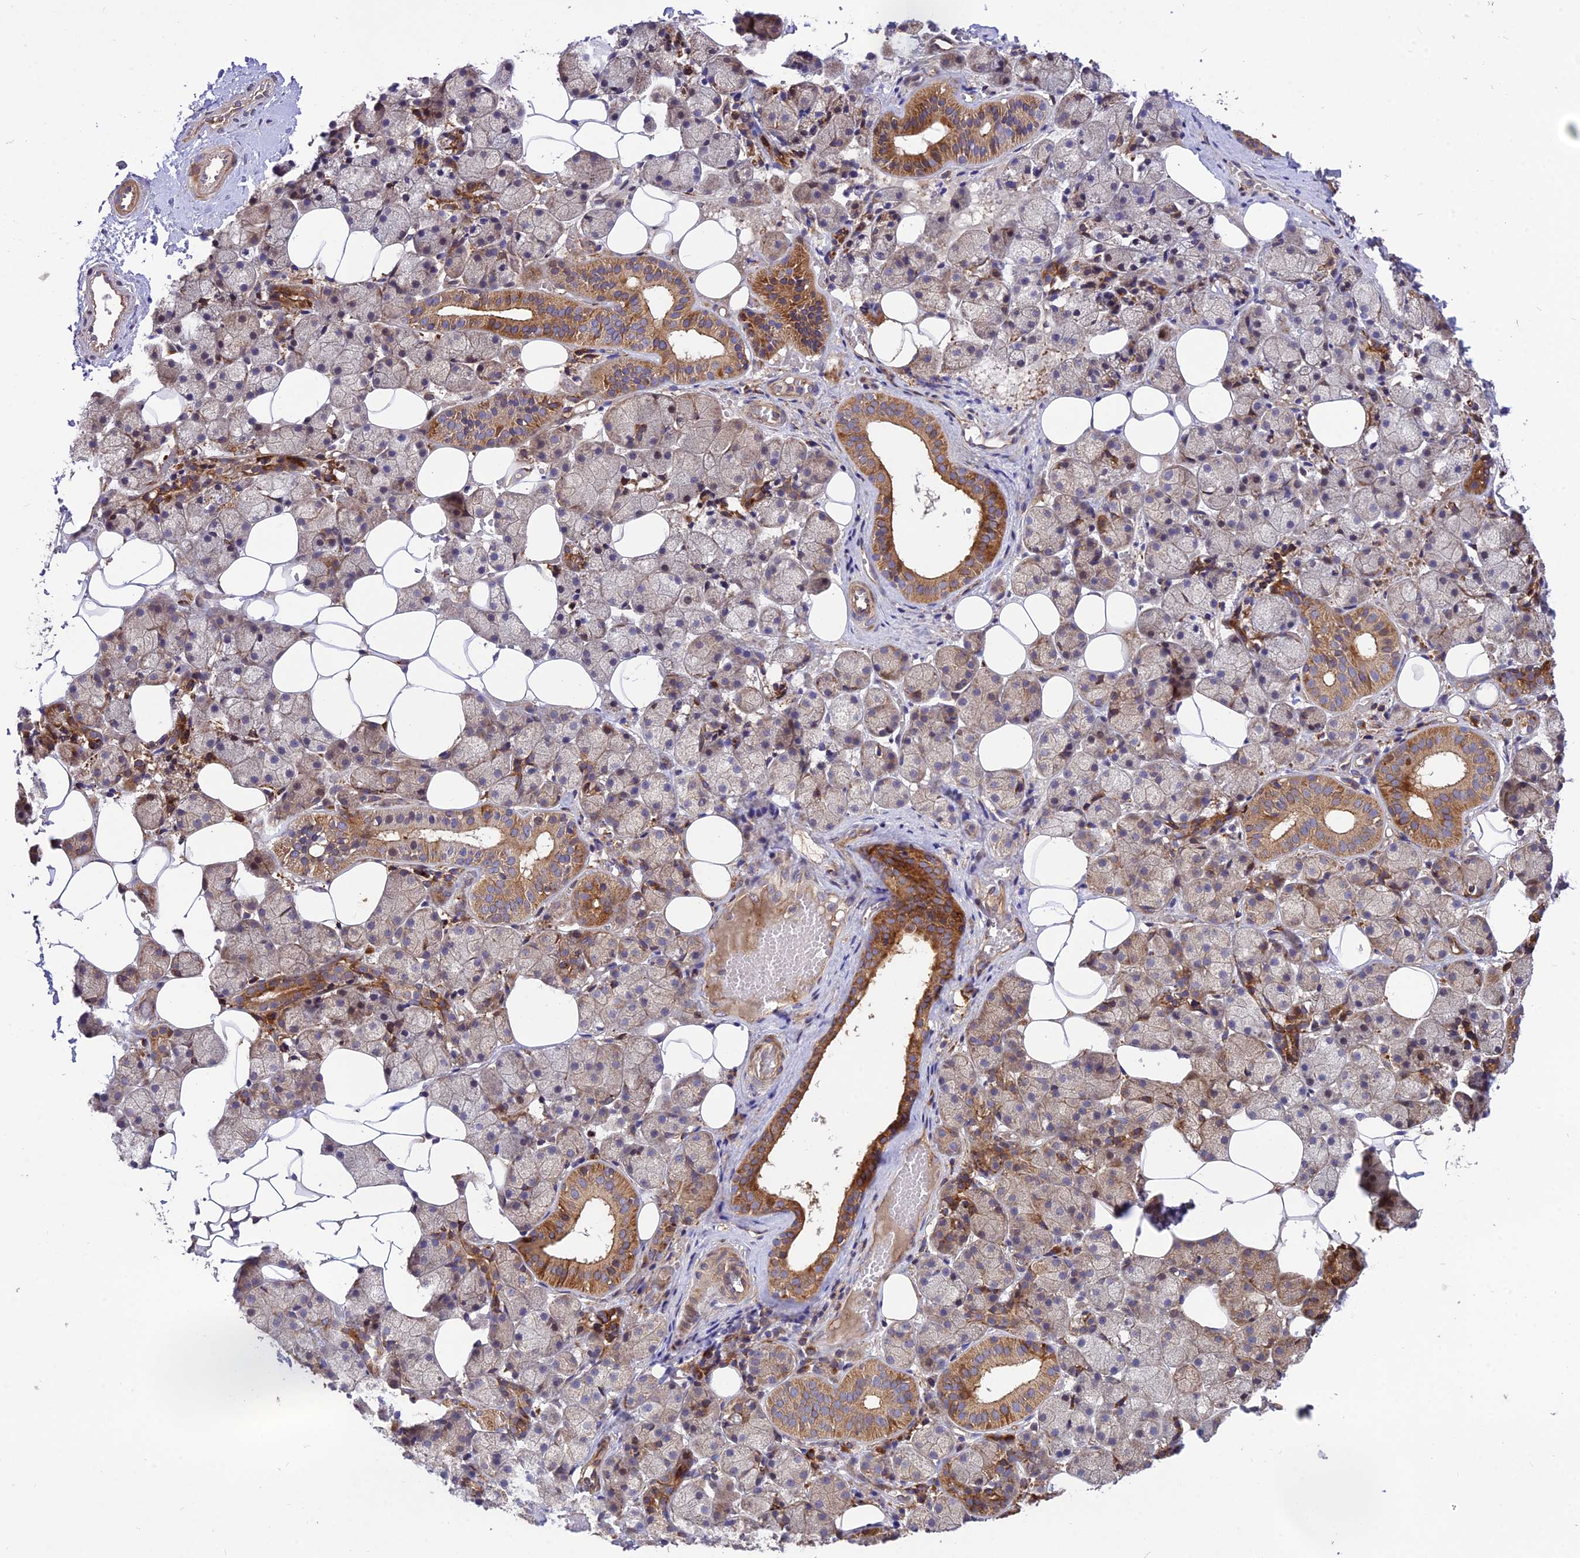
{"staining": {"intensity": "strong", "quantity": "25%-75%", "location": "cytoplasmic/membranous"}, "tissue": "salivary gland", "cell_type": "Glandular cells", "image_type": "normal", "snomed": [{"axis": "morphology", "description": "Normal tissue, NOS"}, {"axis": "topography", "description": "Salivary gland"}], "caption": "This micrograph displays immunohistochemistry (IHC) staining of normal human salivary gland, with high strong cytoplasmic/membranous positivity in approximately 25%-75% of glandular cells.", "gene": "ROCK1", "patient": {"sex": "female", "age": 33}}